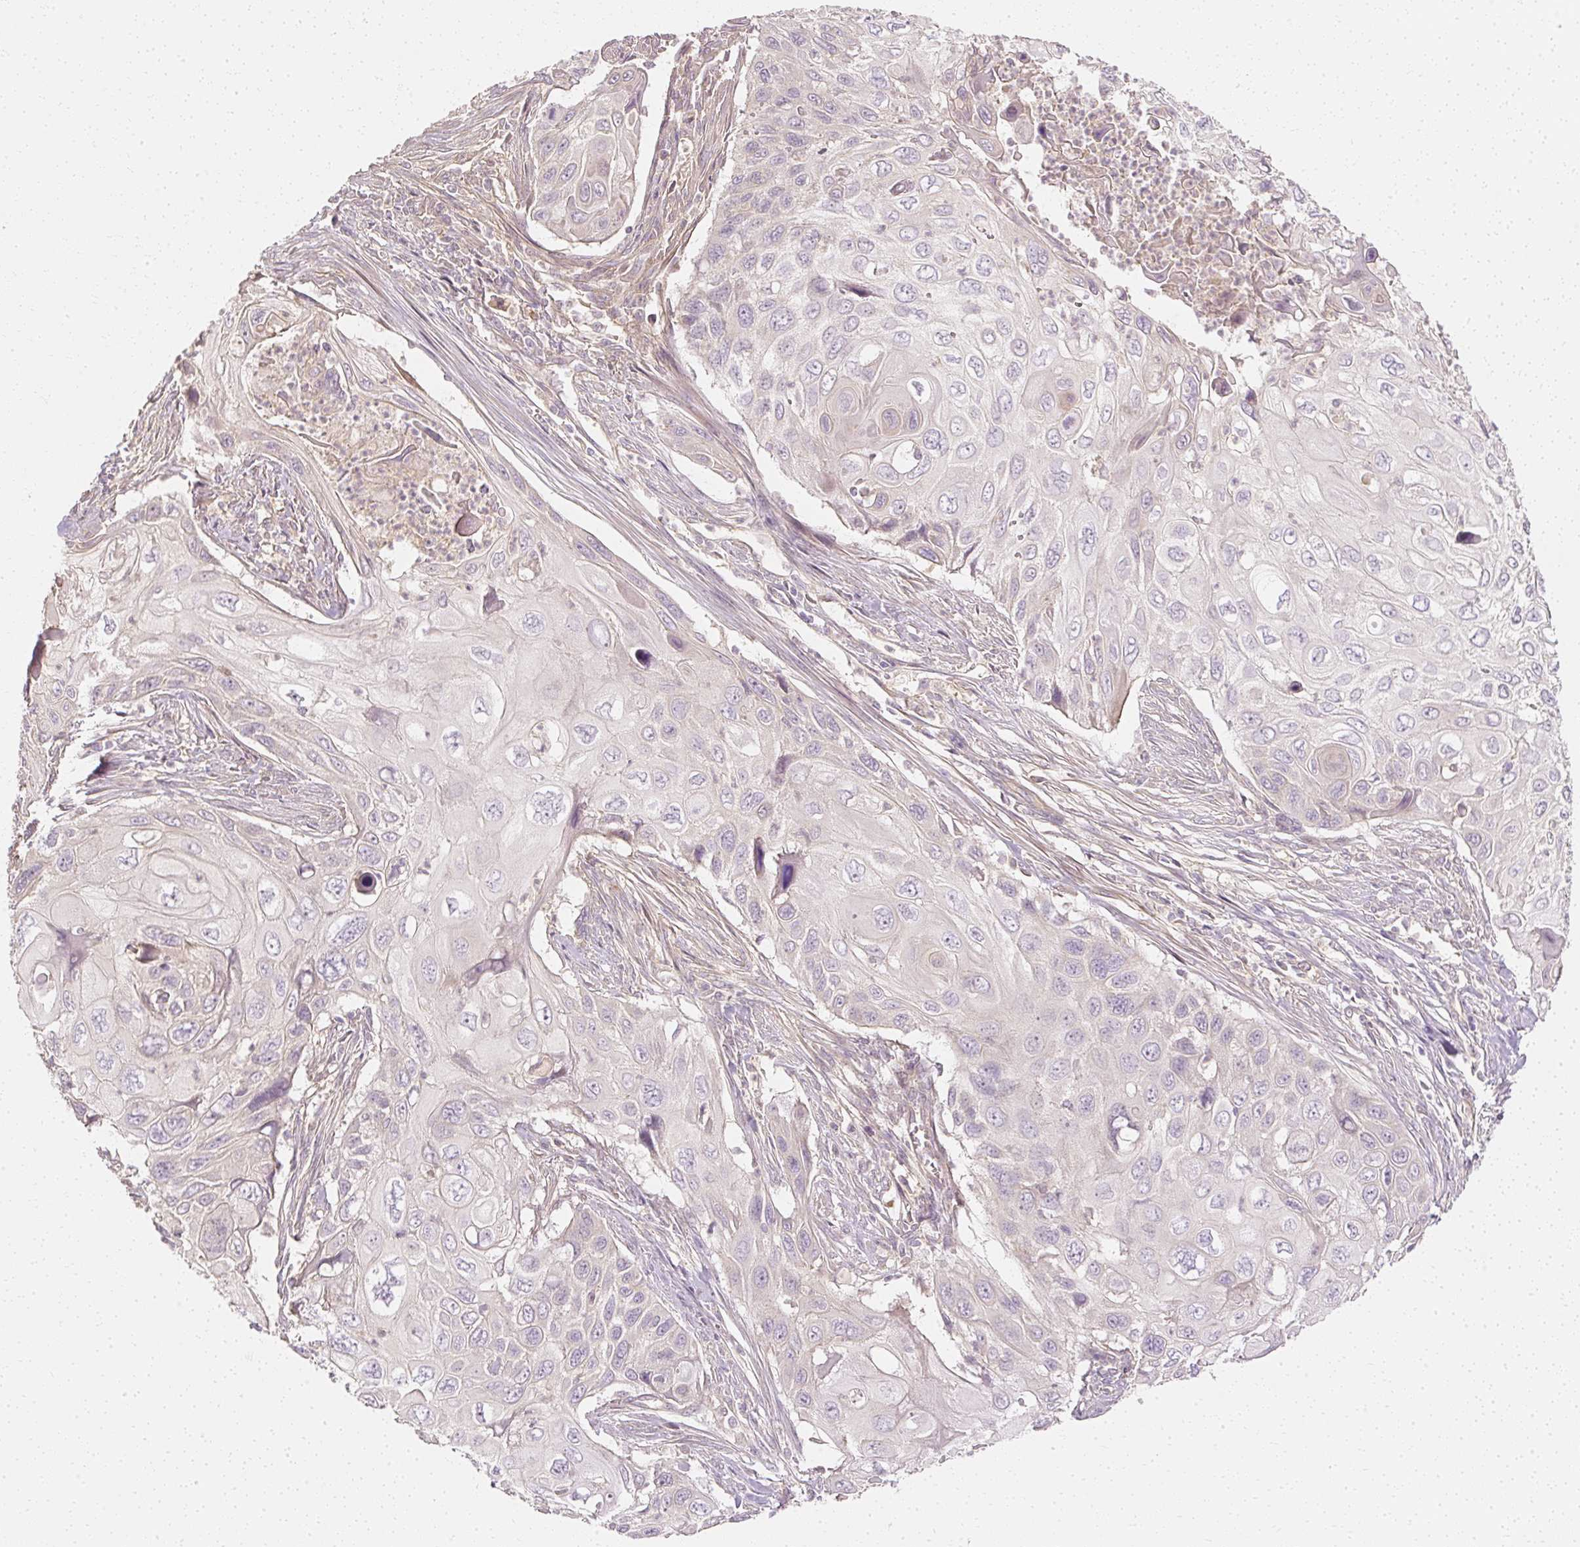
{"staining": {"intensity": "negative", "quantity": "none", "location": "none"}, "tissue": "cervical cancer", "cell_type": "Tumor cells", "image_type": "cancer", "snomed": [{"axis": "morphology", "description": "Squamous cell carcinoma, NOS"}, {"axis": "topography", "description": "Cervix"}], "caption": "Protein analysis of squamous cell carcinoma (cervical) reveals no significant staining in tumor cells. Nuclei are stained in blue.", "gene": "GNAQ", "patient": {"sex": "female", "age": 70}}